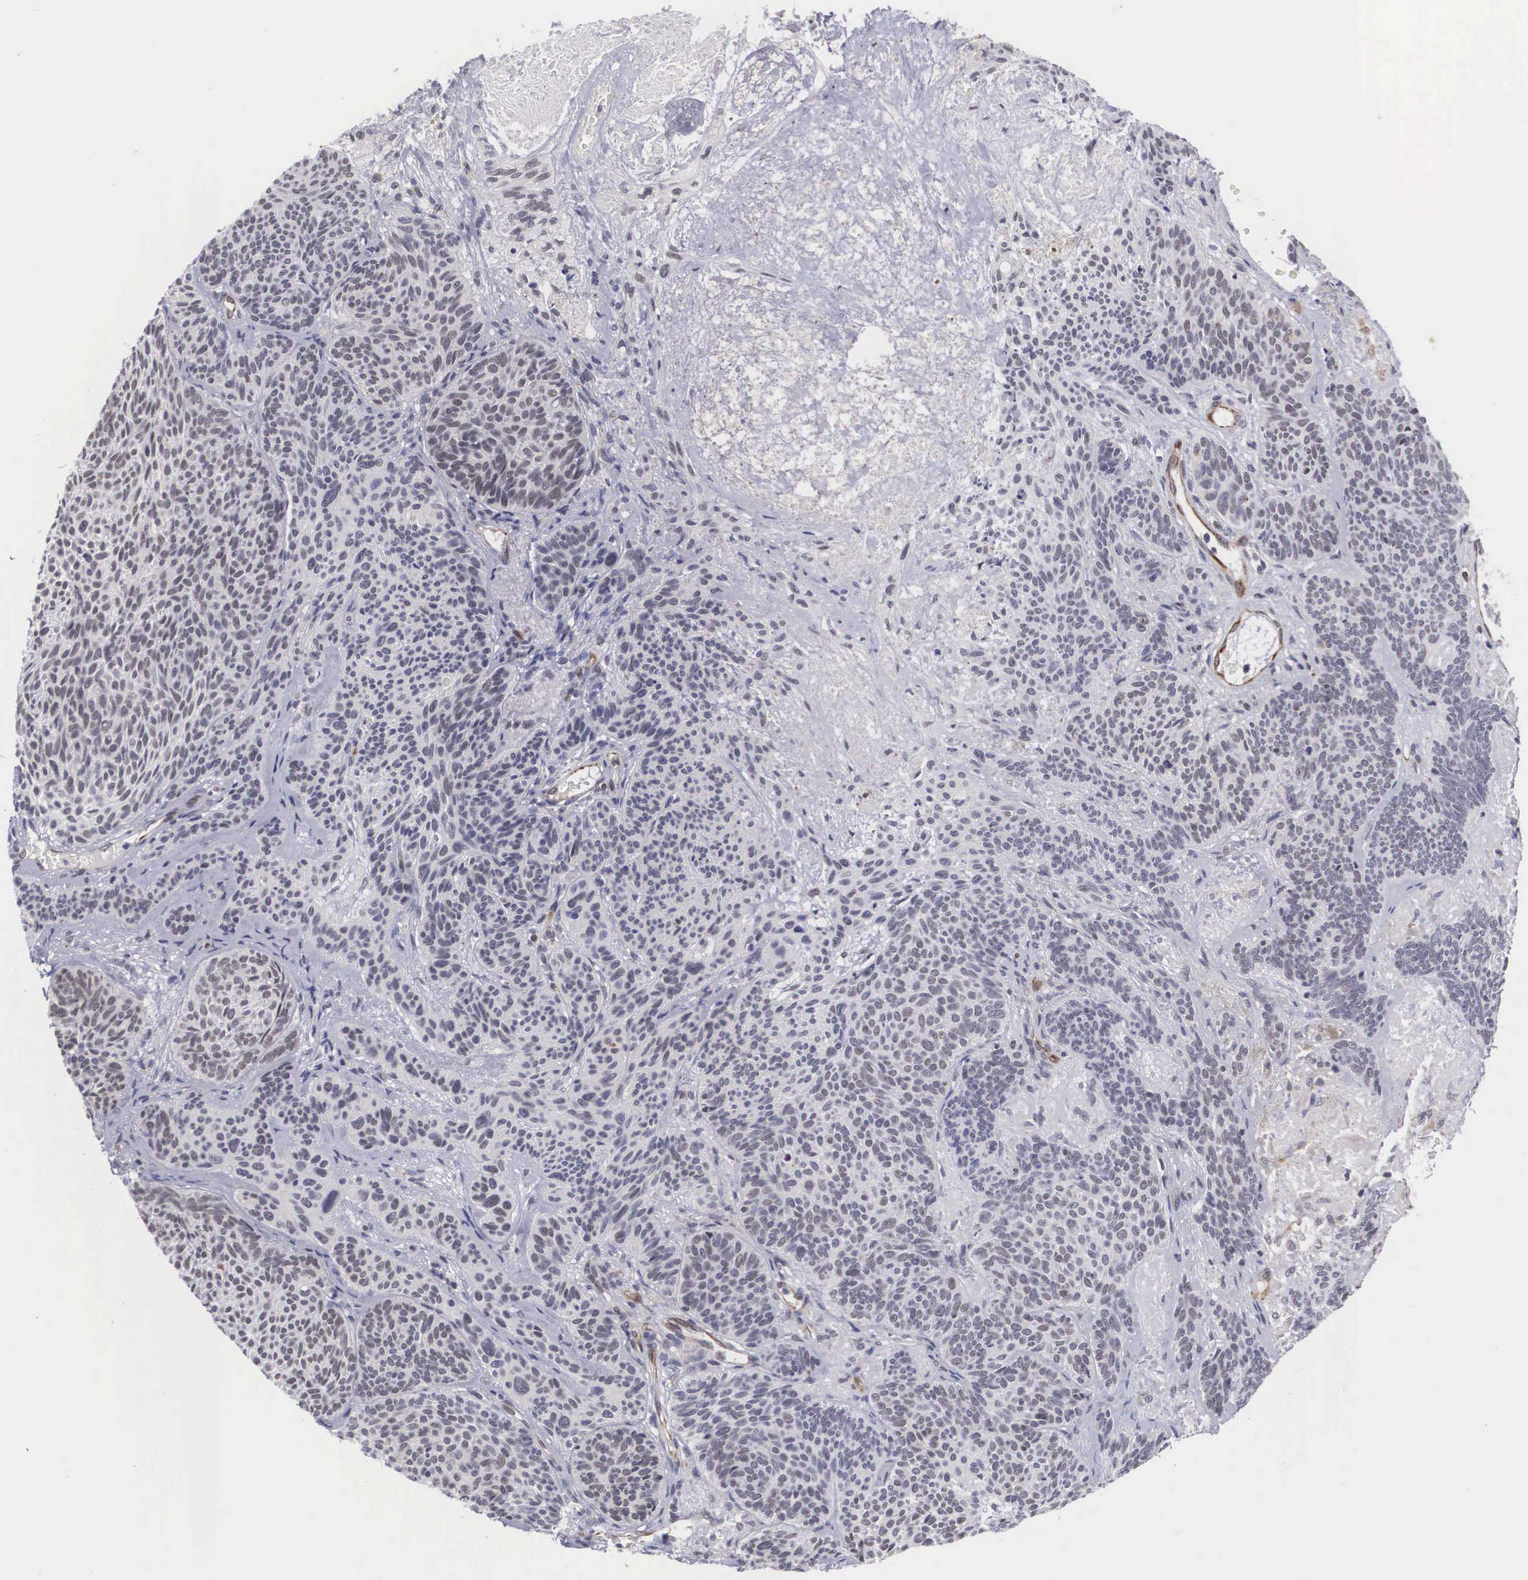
{"staining": {"intensity": "negative", "quantity": "none", "location": "none"}, "tissue": "skin cancer", "cell_type": "Tumor cells", "image_type": "cancer", "snomed": [{"axis": "morphology", "description": "Basal cell carcinoma"}, {"axis": "topography", "description": "Skin"}], "caption": "Tumor cells show no significant positivity in basal cell carcinoma (skin).", "gene": "MORC2", "patient": {"sex": "male", "age": 84}}